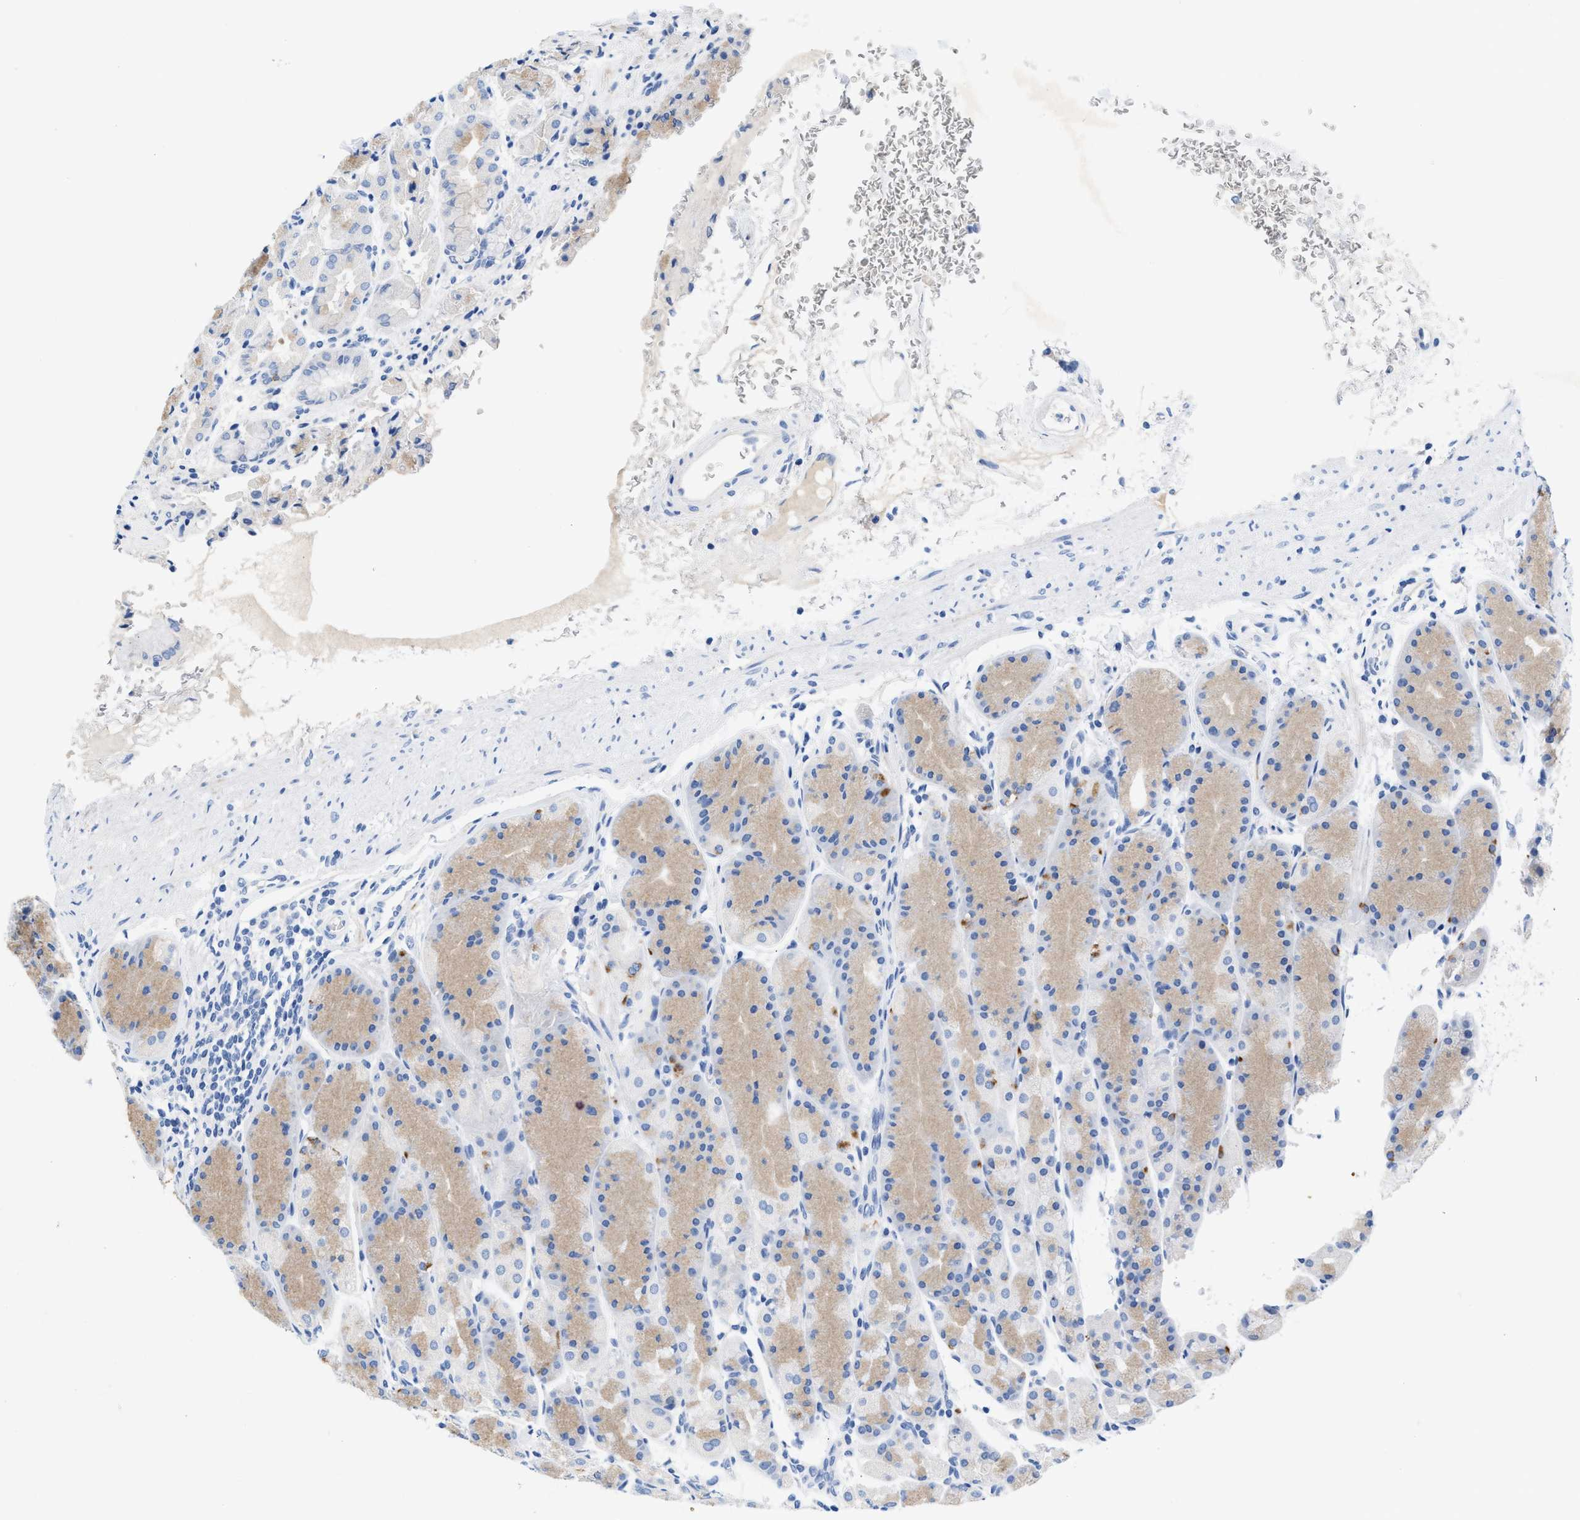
{"staining": {"intensity": "weak", "quantity": "<25%", "location": "cytoplasmic/membranous"}, "tissue": "stomach", "cell_type": "Glandular cells", "image_type": "normal", "snomed": [{"axis": "morphology", "description": "Normal tissue, NOS"}, {"axis": "topography", "description": "Stomach"}], "caption": "DAB (3,3'-diaminobenzidine) immunohistochemical staining of normal human stomach exhibits no significant expression in glandular cells.", "gene": "SLFN13", "patient": {"sex": "male", "age": 42}}